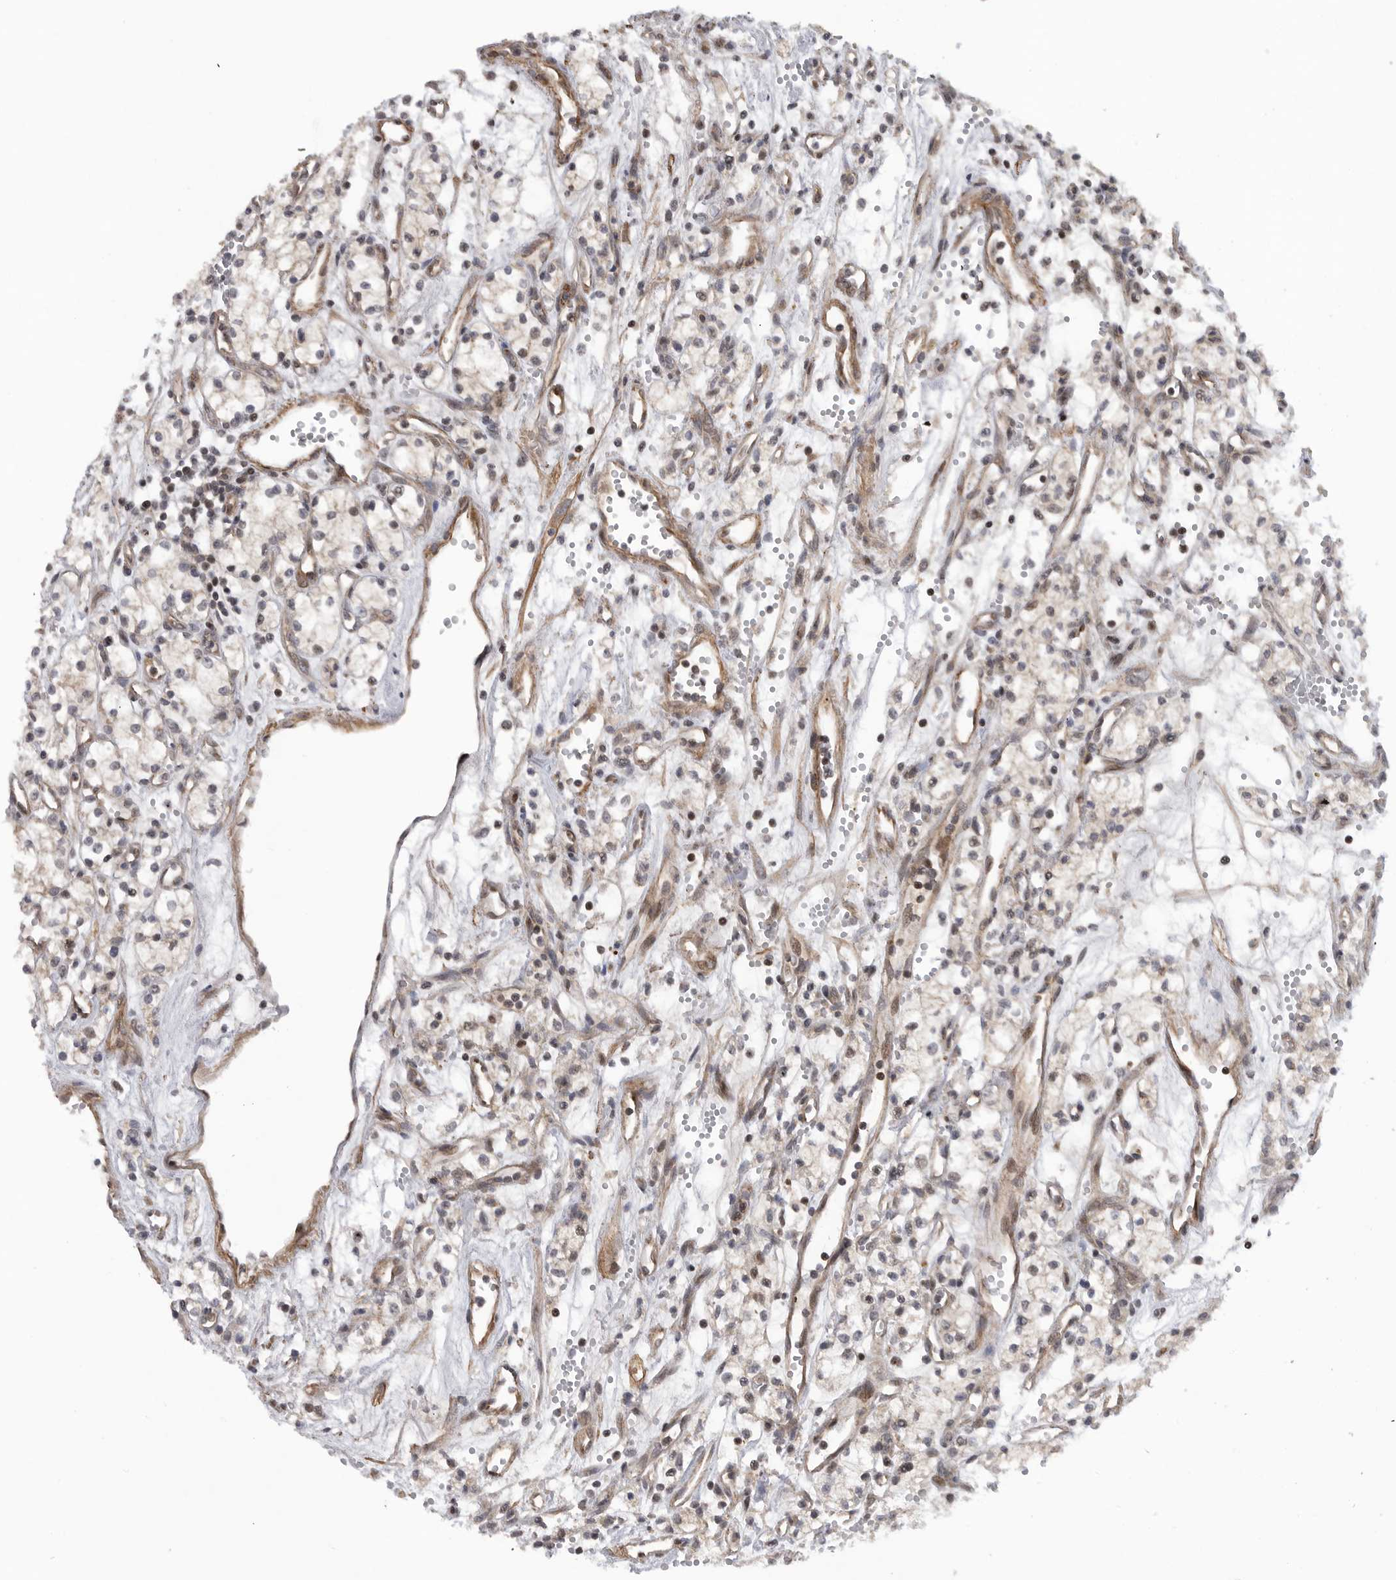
{"staining": {"intensity": "weak", "quantity": "<25%", "location": "cytoplasmic/membranous"}, "tissue": "renal cancer", "cell_type": "Tumor cells", "image_type": "cancer", "snomed": [{"axis": "morphology", "description": "Adenocarcinoma, NOS"}, {"axis": "topography", "description": "Kidney"}], "caption": "Renal adenocarcinoma stained for a protein using IHC demonstrates no expression tumor cells.", "gene": "TMPRSS11F", "patient": {"sex": "male", "age": 59}}